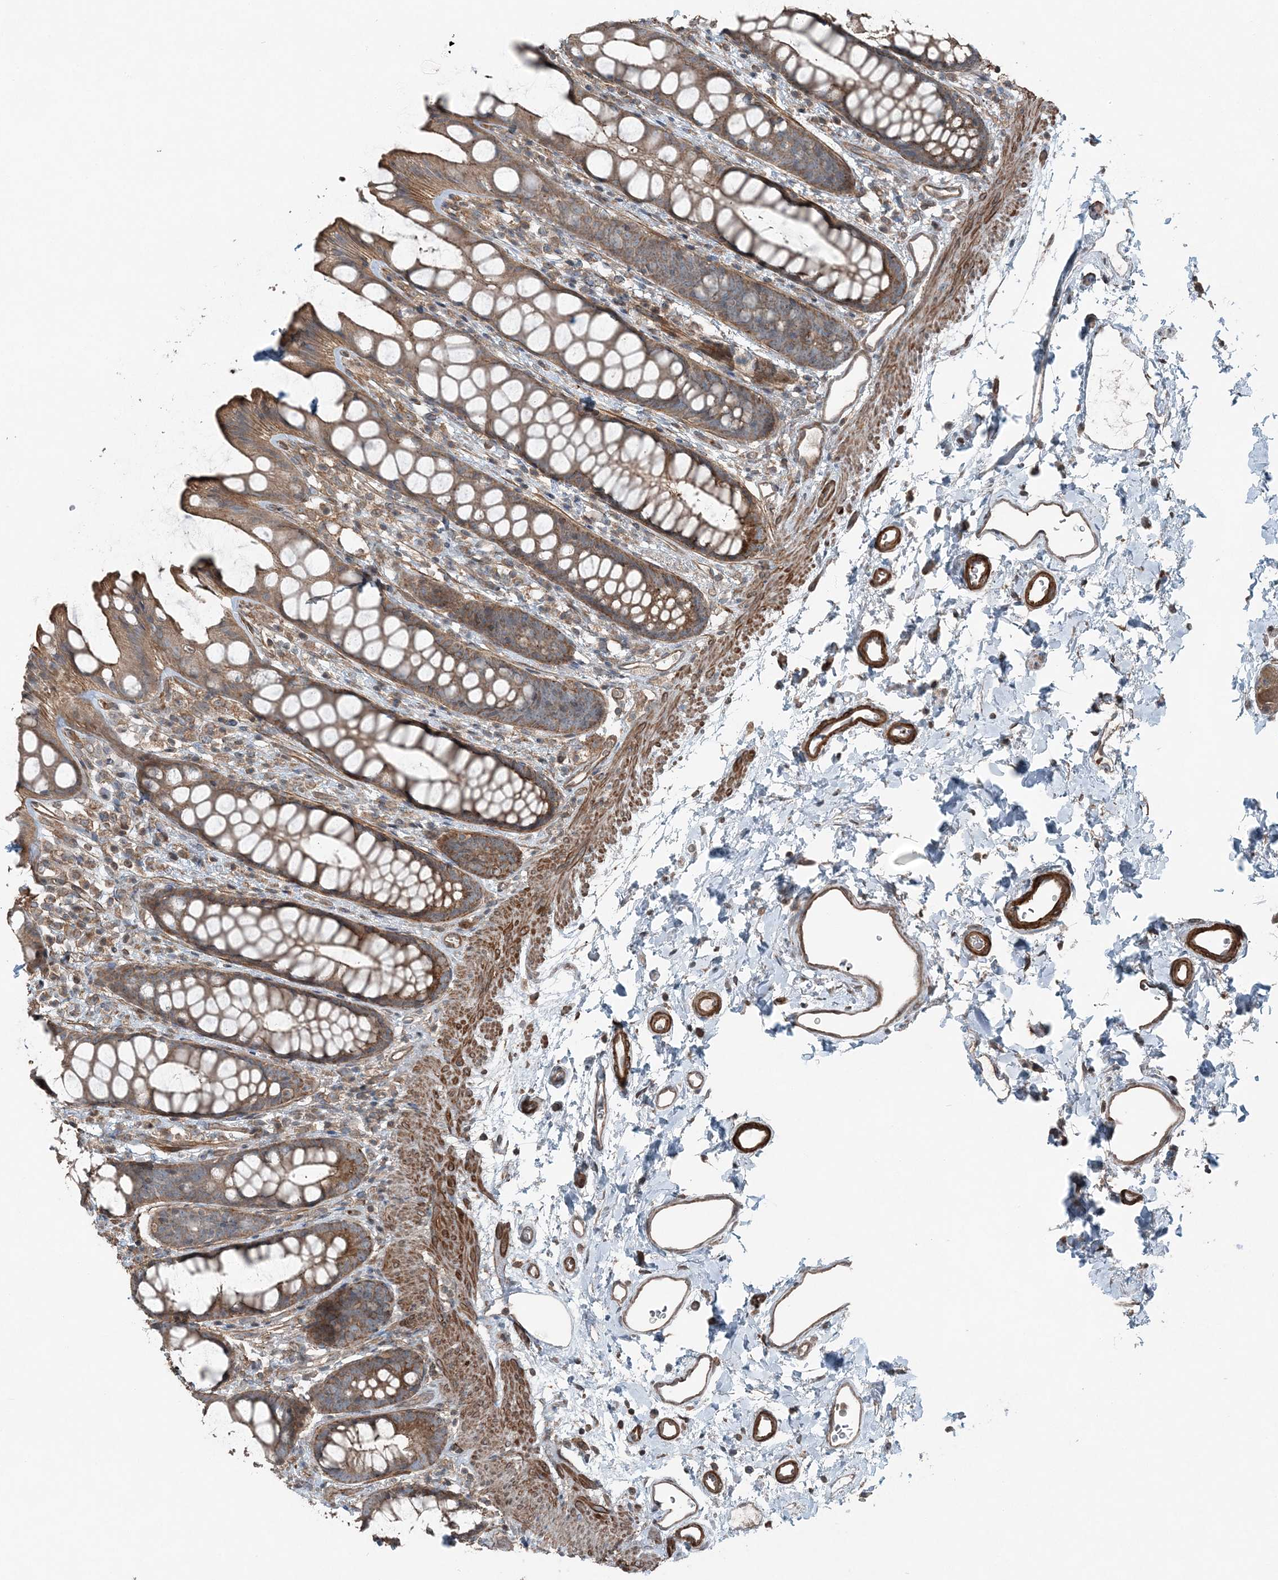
{"staining": {"intensity": "moderate", "quantity": ">75%", "location": "cytoplasmic/membranous"}, "tissue": "rectum", "cell_type": "Glandular cells", "image_type": "normal", "snomed": [{"axis": "morphology", "description": "Normal tissue, NOS"}, {"axis": "topography", "description": "Rectum"}], "caption": "The immunohistochemical stain highlights moderate cytoplasmic/membranous expression in glandular cells of benign rectum.", "gene": "KY", "patient": {"sex": "female", "age": 65}}